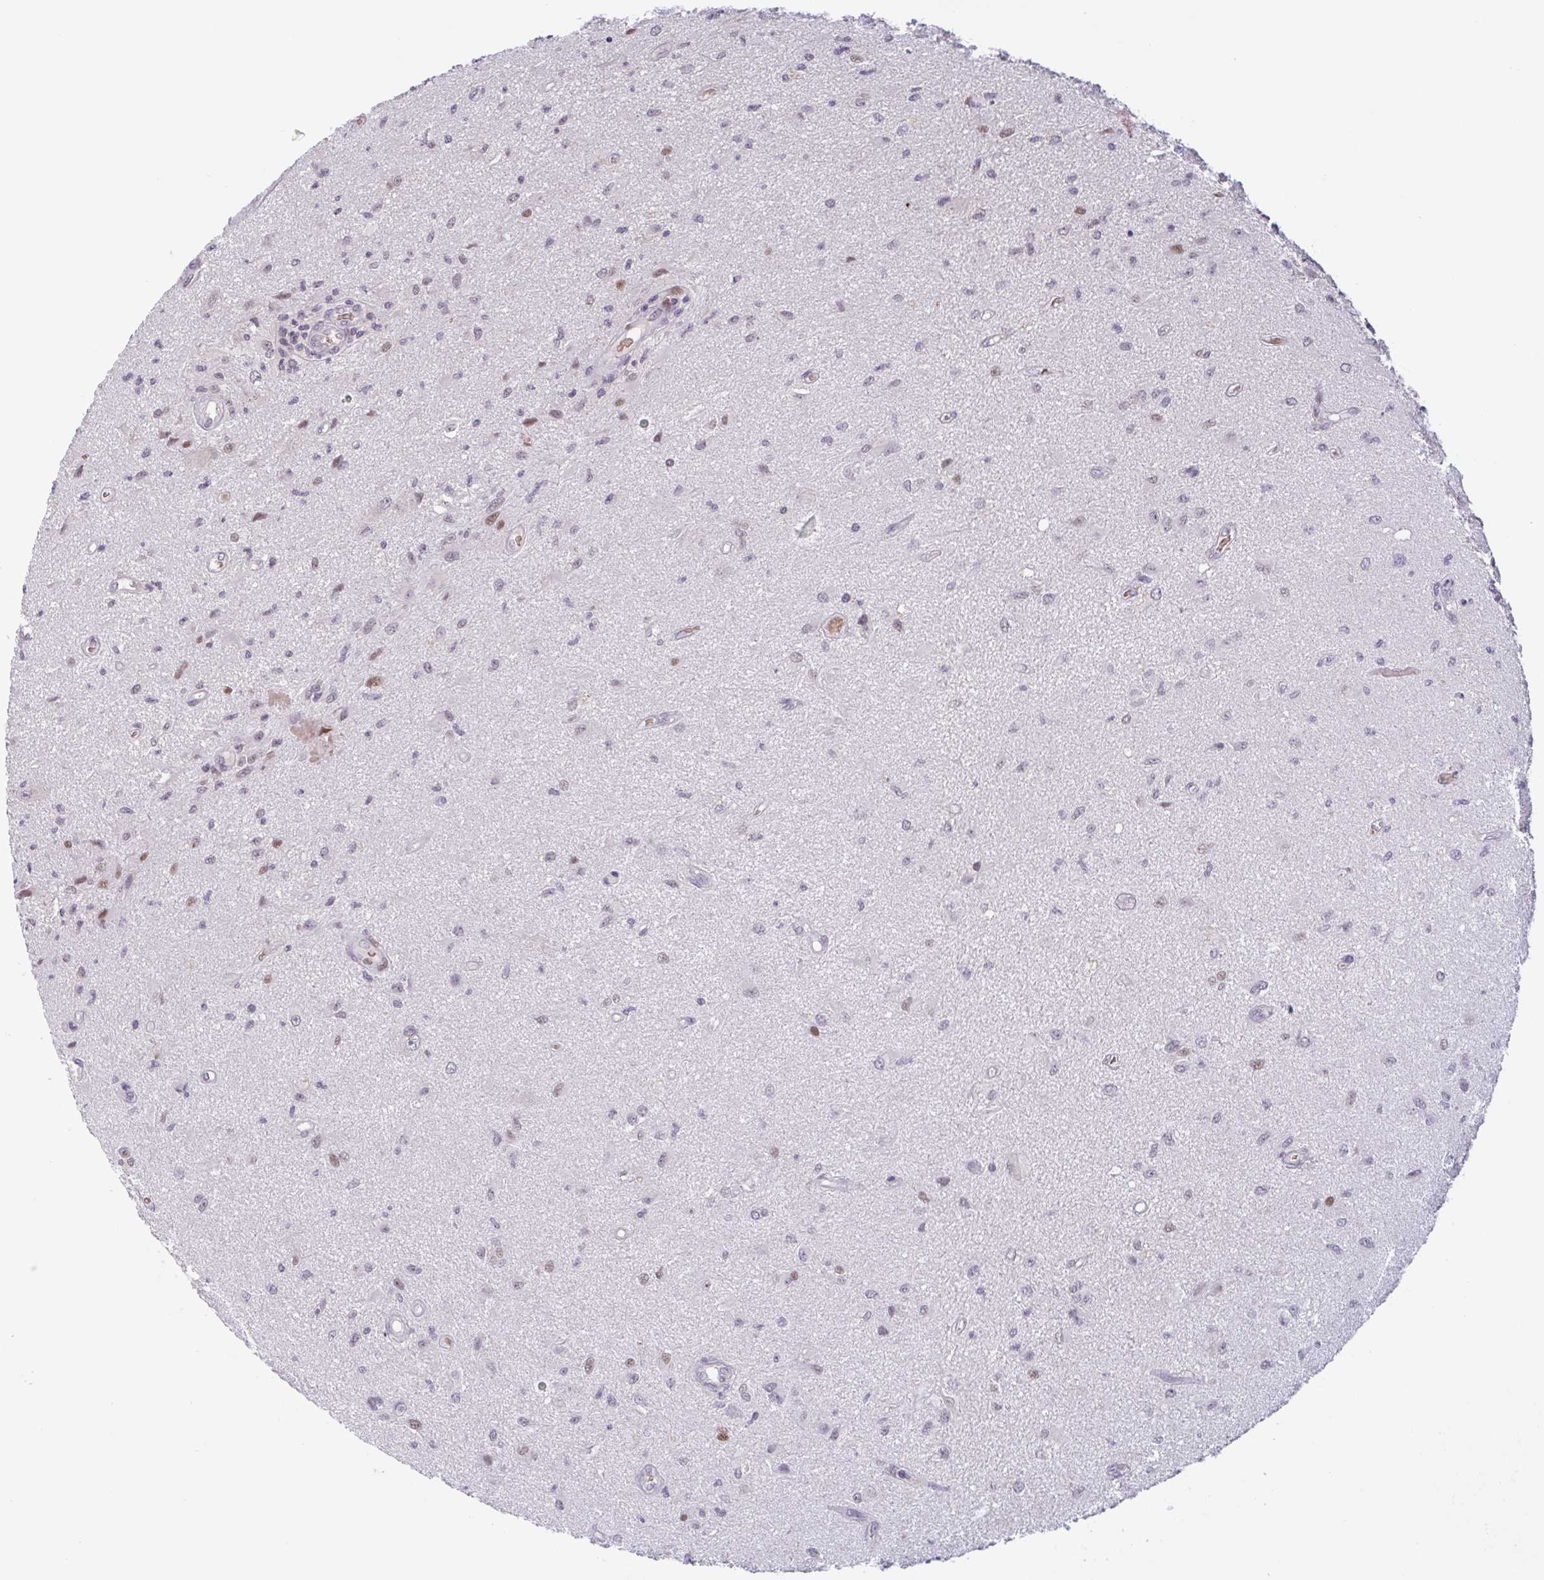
{"staining": {"intensity": "moderate", "quantity": "<25%", "location": "nuclear"}, "tissue": "glioma", "cell_type": "Tumor cells", "image_type": "cancer", "snomed": [{"axis": "morphology", "description": "Glioma, malignant, High grade"}, {"axis": "topography", "description": "Brain"}], "caption": "Protein staining displays moderate nuclear positivity in approximately <25% of tumor cells in glioma.", "gene": "RHAG", "patient": {"sex": "male", "age": 67}}